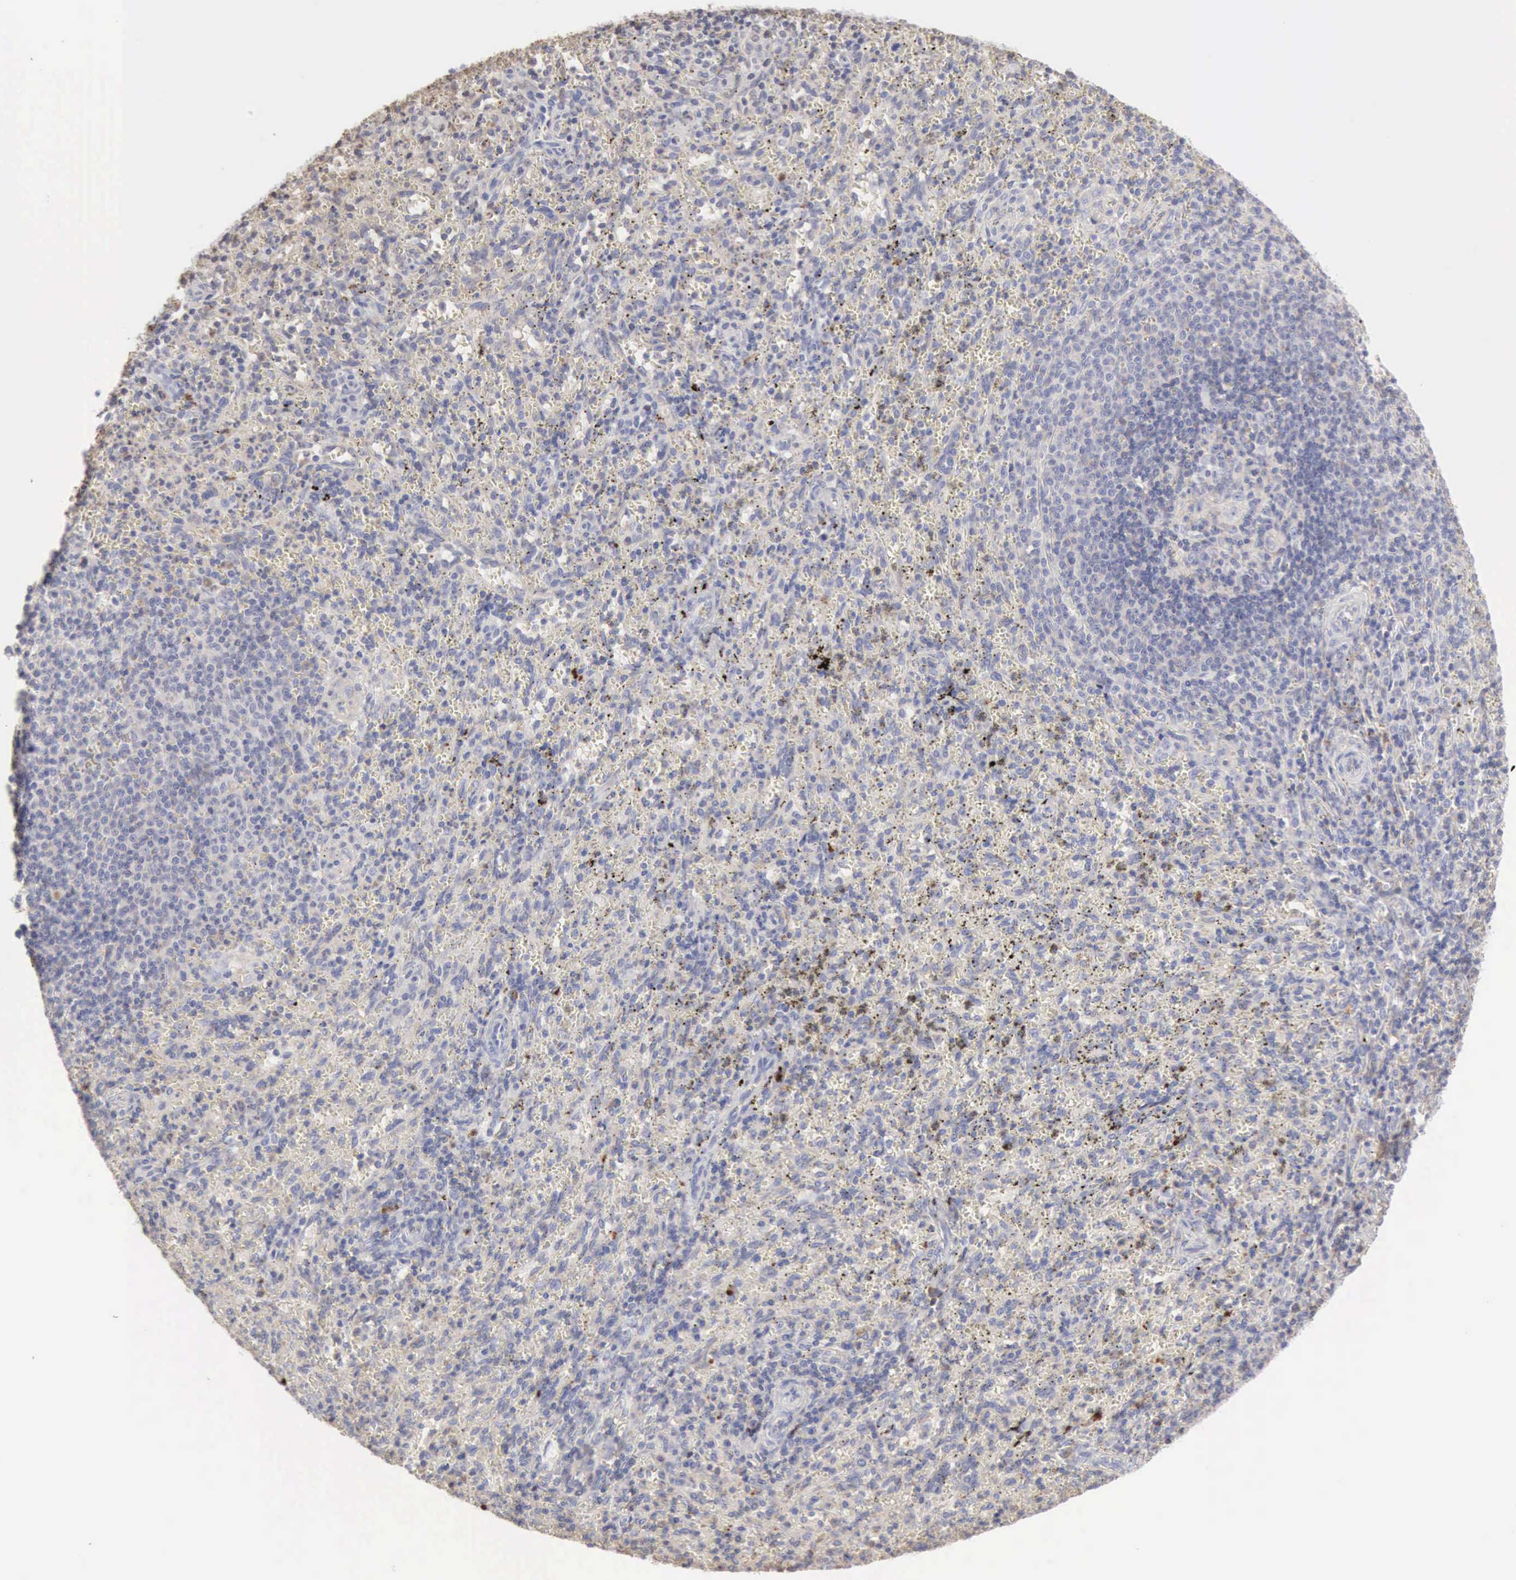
{"staining": {"intensity": "negative", "quantity": "none", "location": "none"}, "tissue": "spleen", "cell_type": "Cells in red pulp", "image_type": "normal", "snomed": [{"axis": "morphology", "description": "Normal tissue, NOS"}, {"axis": "topography", "description": "Spleen"}], "caption": "IHC micrograph of benign spleen stained for a protein (brown), which shows no staining in cells in red pulp. Brightfield microscopy of IHC stained with DAB (brown) and hematoxylin (blue), captured at high magnification.", "gene": "SERPINA1", "patient": {"sex": "female", "age": 10}}